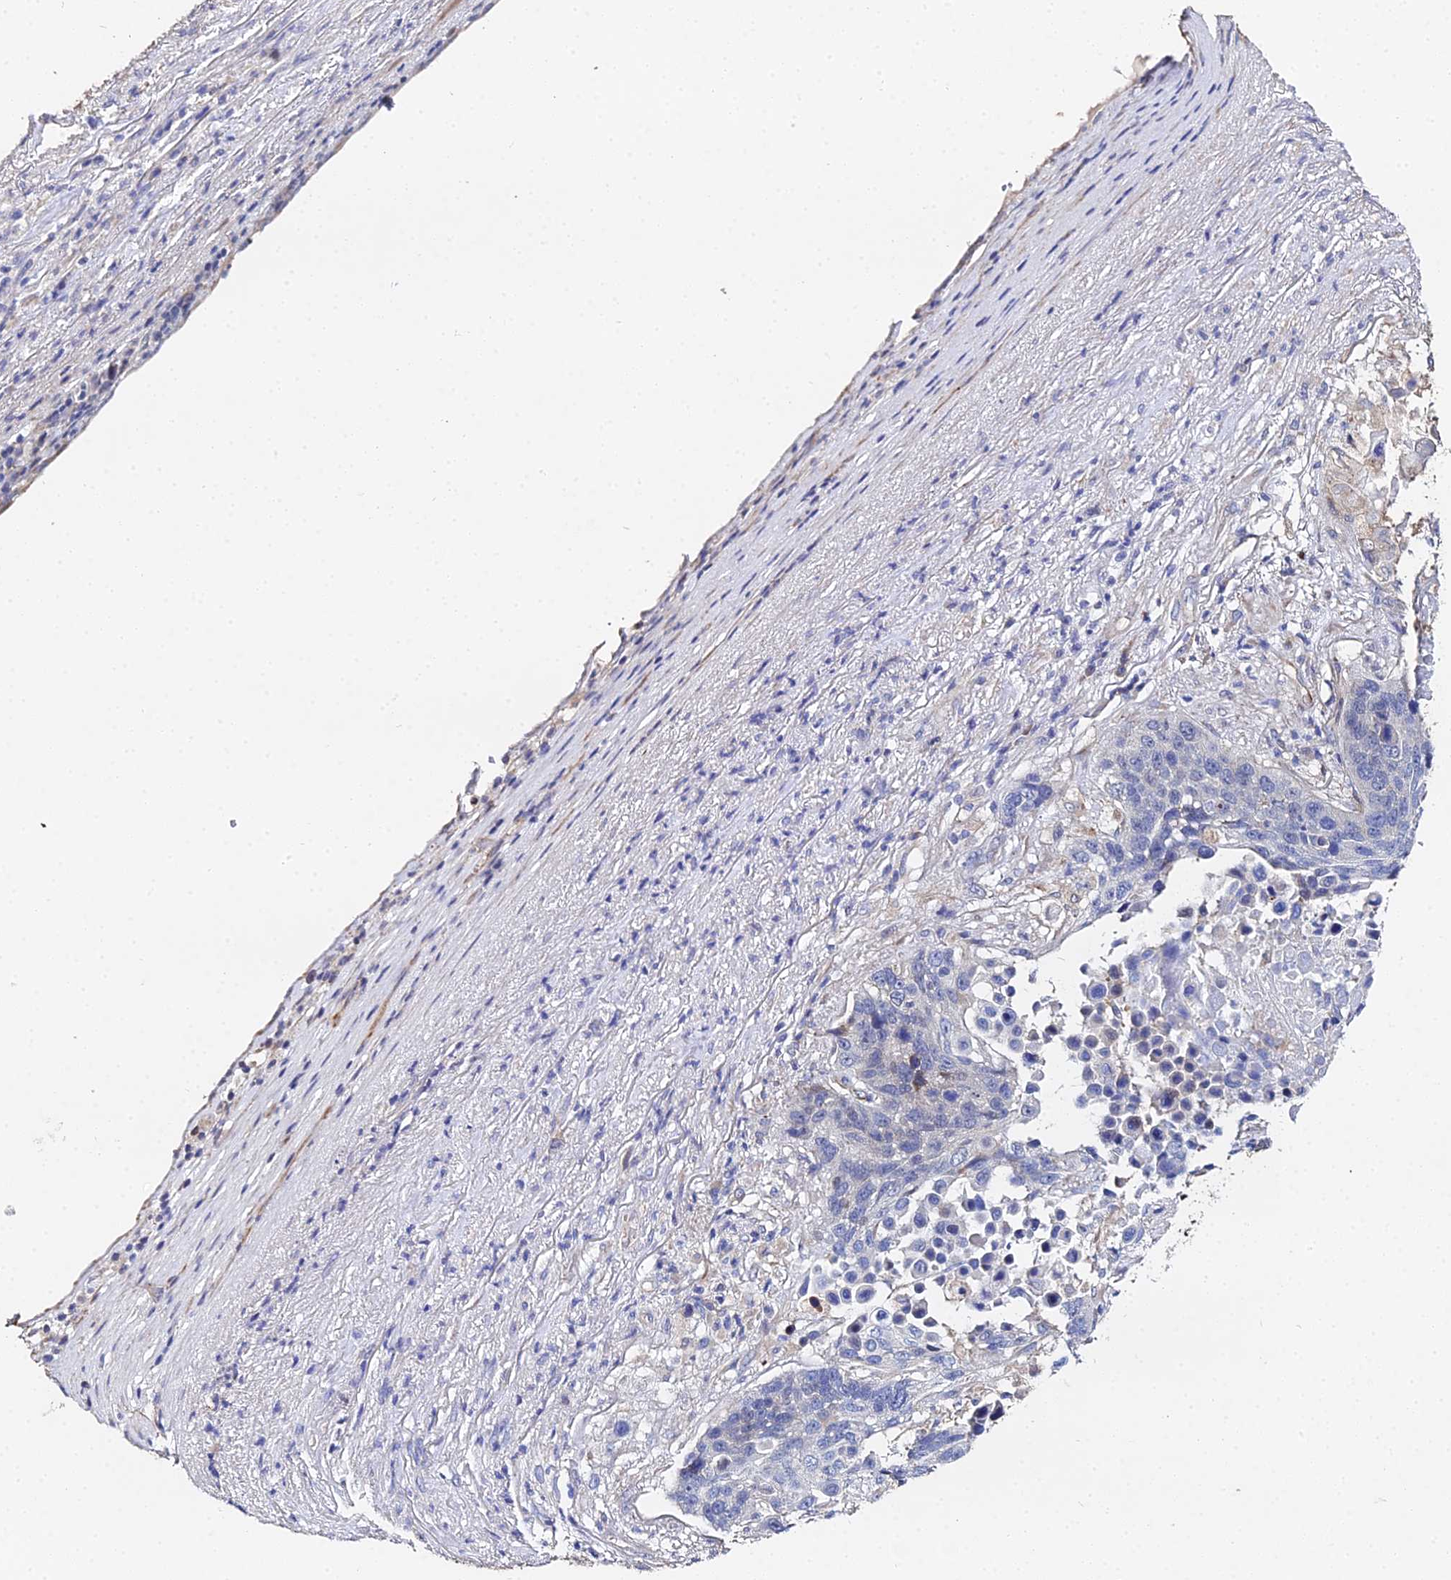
{"staining": {"intensity": "negative", "quantity": "none", "location": "none"}, "tissue": "lung cancer", "cell_type": "Tumor cells", "image_type": "cancer", "snomed": [{"axis": "morphology", "description": "Normal tissue, NOS"}, {"axis": "morphology", "description": "Squamous cell carcinoma, NOS"}, {"axis": "topography", "description": "Lymph node"}, {"axis": "topography", "description": "Lung"}], "caption": "DAB immunohistochemical staining of lung squamous cell carcinoma exhibits no significant staining in tumor cells.", "gene": "ENSG00000268674", "patient": {"sex": "male", "age": 66}}